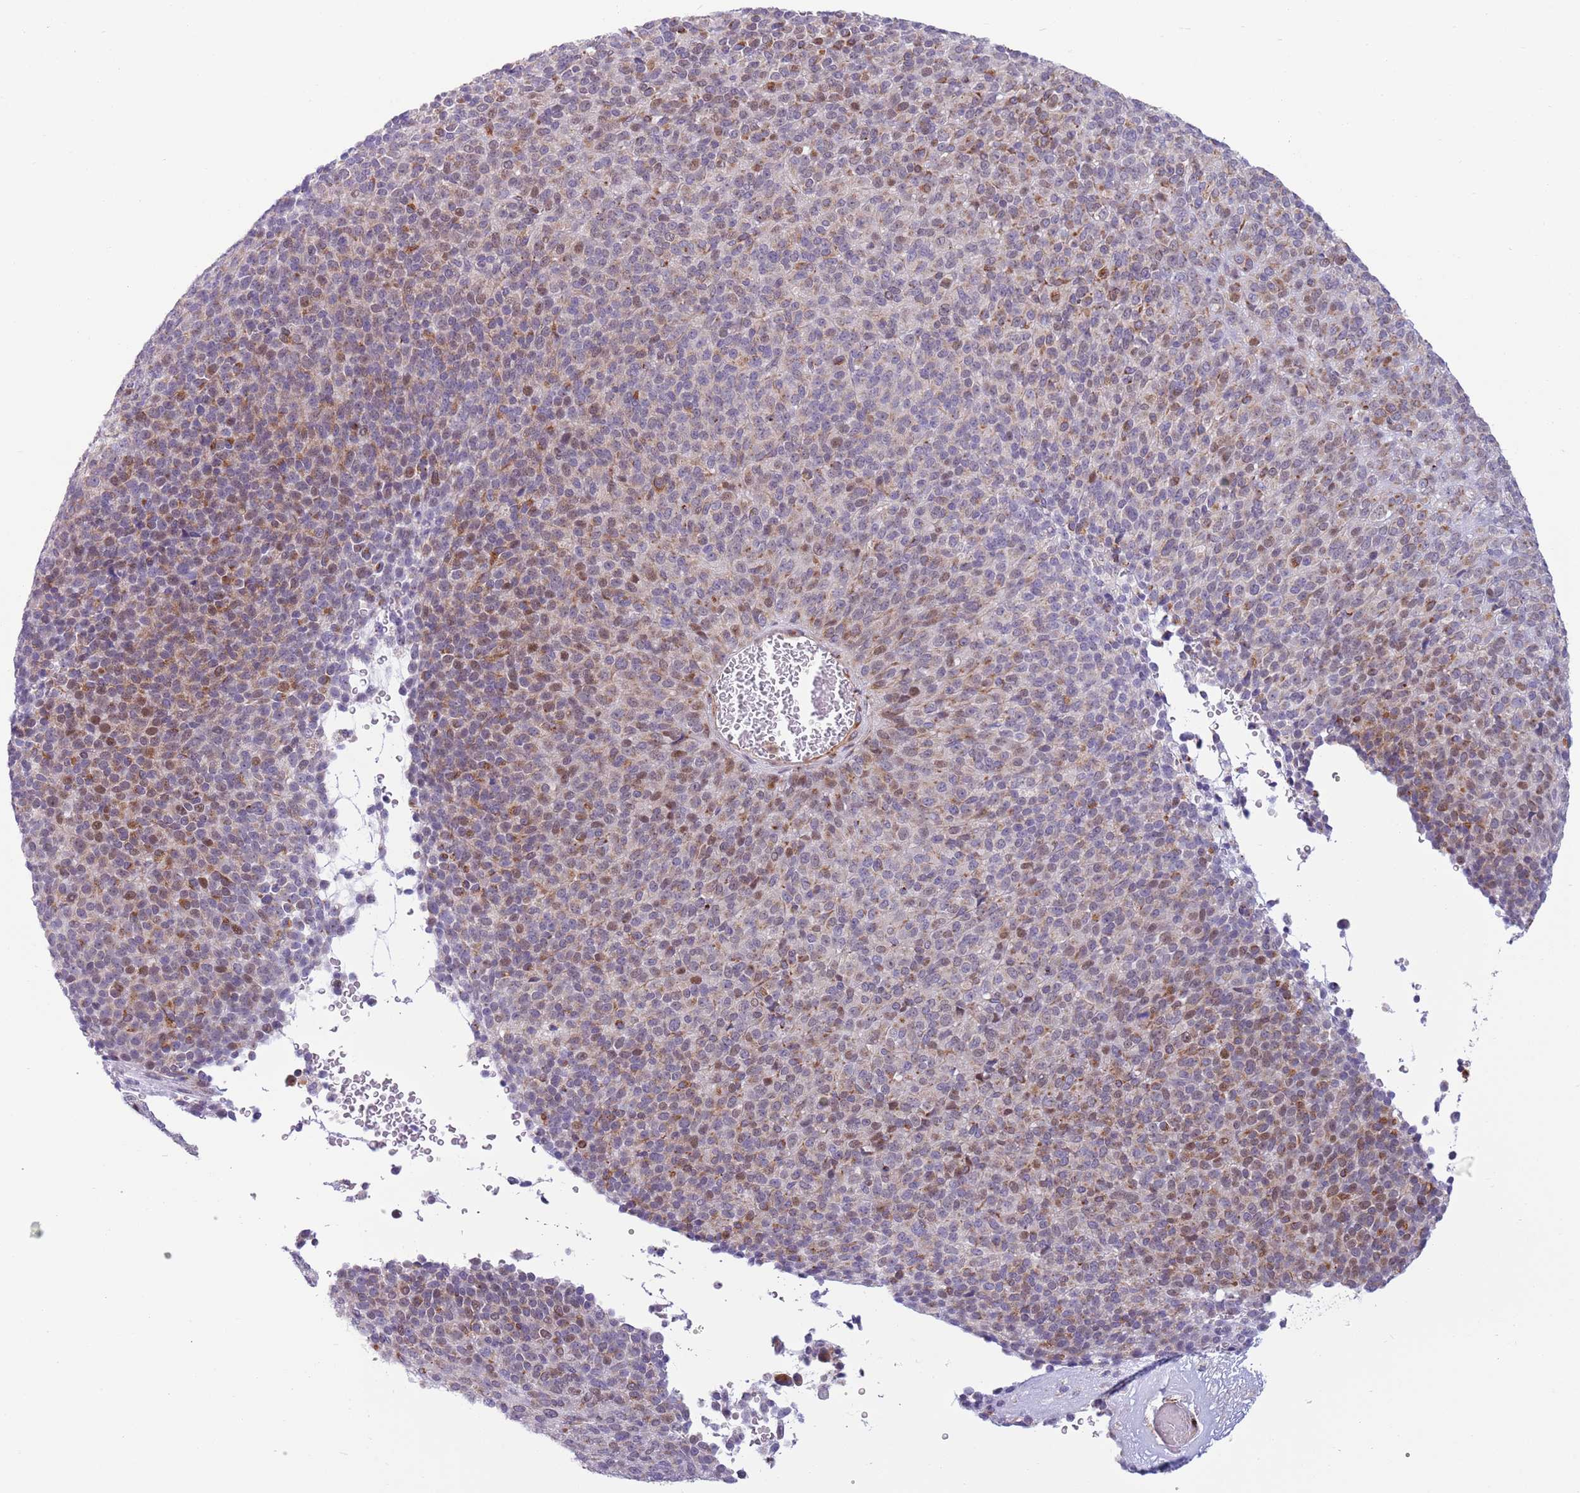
{"staining": {"intensity": "moderate", "quantity": "25%-75%", "location": "cytoplasmic/membranous"}, "tissue": "melanoma", "cell_type": "Tumor cells", "image_type": "cancer", "snomed": [{"axis": "morphology", "description": "Malignant melanoma, Metastatic site"}, {"axis": "topography", "description": "Brain"}], "caption": "A brown stain labels moderate cytoplasmic/membranous positivity of a protein in human melanoma tumor cells.", "gene": "C20orf96", "patient": {"sex": "female", "age": 56}}